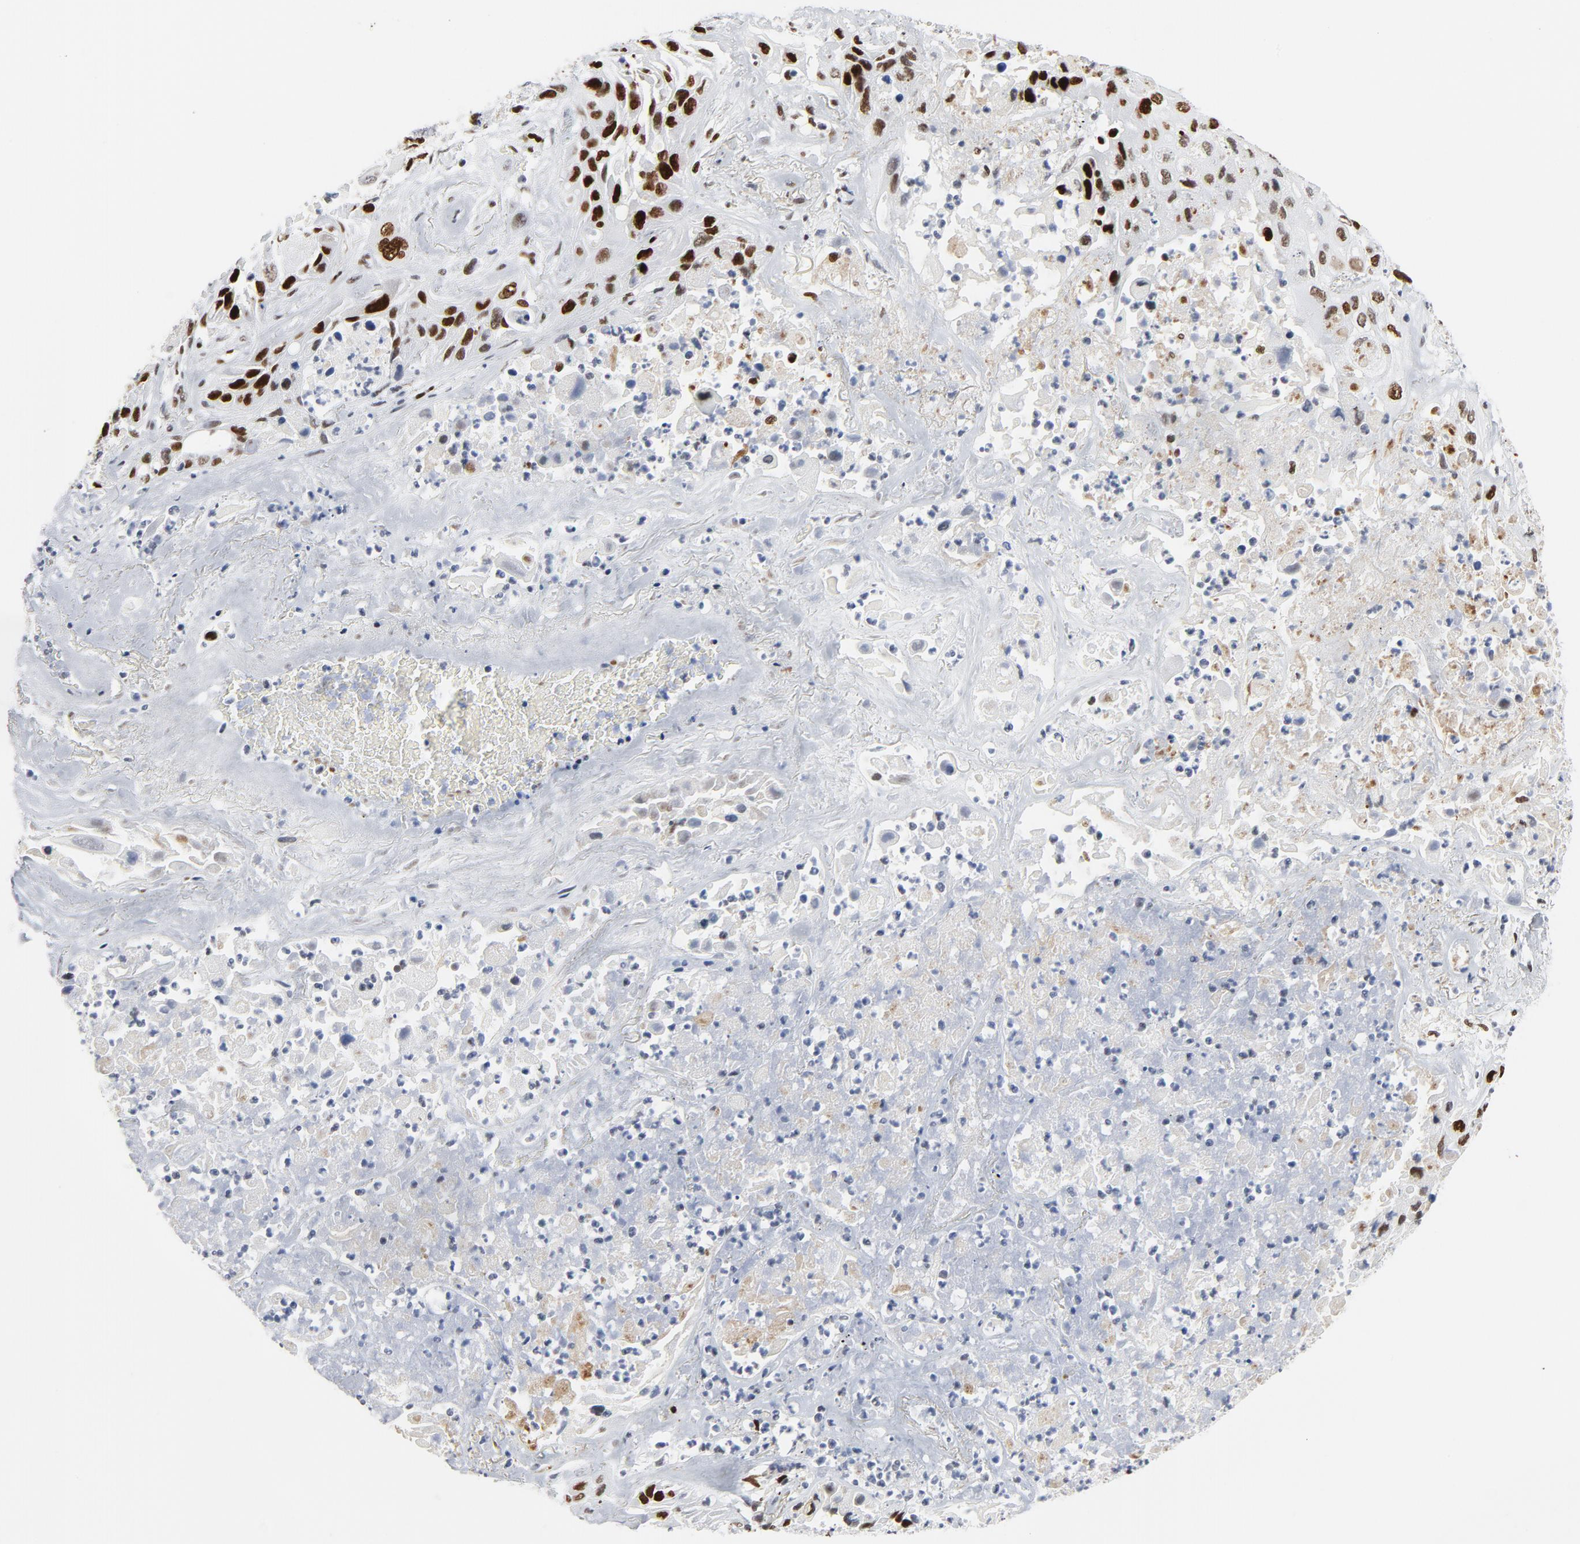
{"staining": {"intensity": "strong", "quantity": ">75%", "location": "nuclear"}, "tissue": "lung cancer", "cell_type": "Tumor cells", "image_type": "cancer", "snomed": [{"axis": "morphology", "description": "Squamous cell carcinoma, NOS"}, {"axis": "topography", "description": "Lung"}], "caption": "Immunohistochemical staining of lung cancer (squamous cell carcinoma) exhibits high levels of strong nuclear protein expression in approximately >75% of tumor cells.", "gene": "POLD1", "patient": {"sex": "female", "age": 76}}